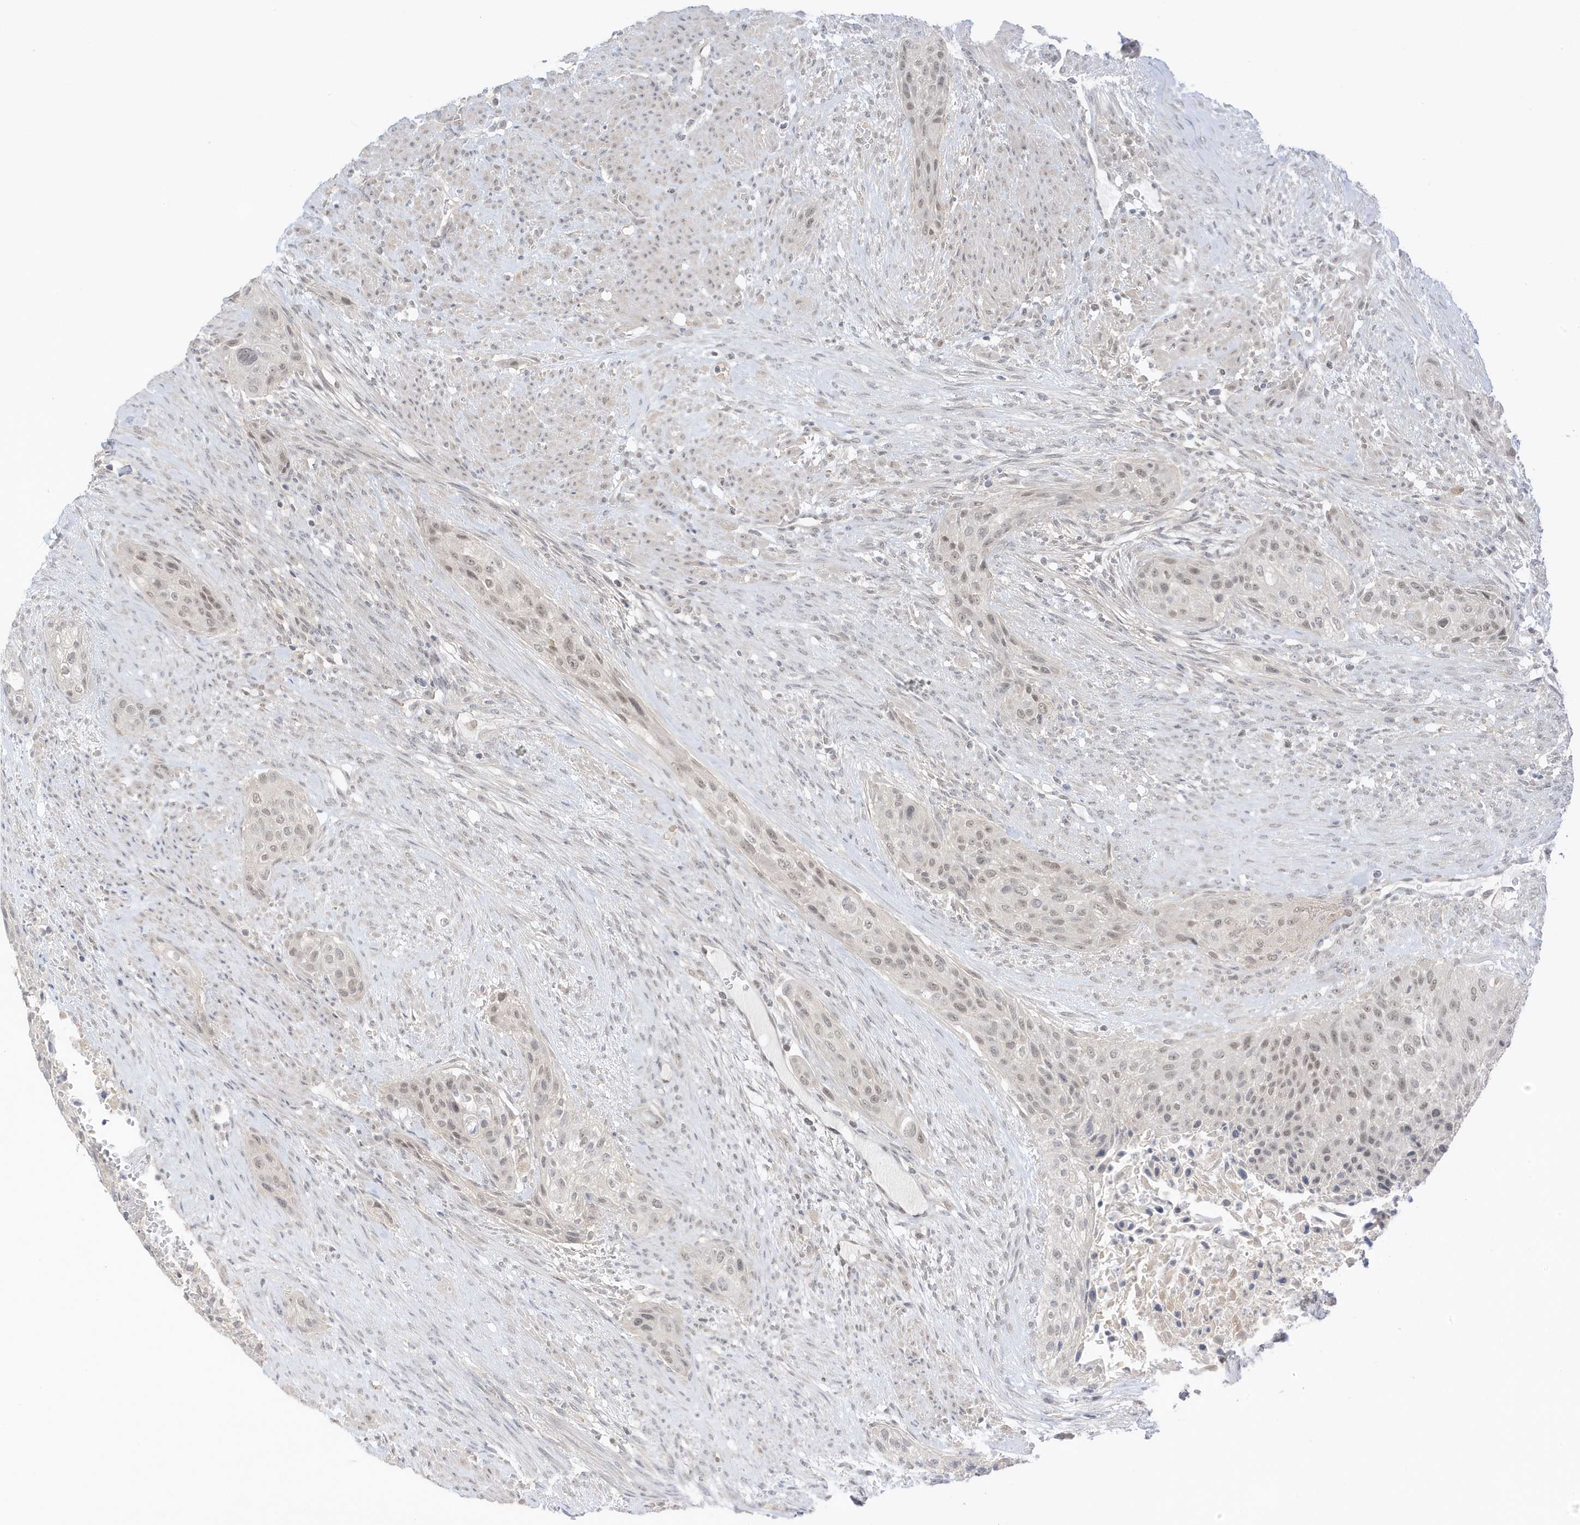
{"staining": {"intensity": "weak", "quantity": "<25%", "location": "nuclear"}, "tissue": "urothelial cancer", "cell_type": "Tumor cells", "image_type": "cancer", "snomed": [{"axis": "morphology", "description": "Urothelial carcinoma, High grade"}, {"axis": "topography", "description": "Urinary bladder"}], "caption": "This is an IHC micrograph of human urothelial cancer. There is no positivity in tumor cells.", "gene": "MSL3", "patient": {"sex": "male", "age": 35}}